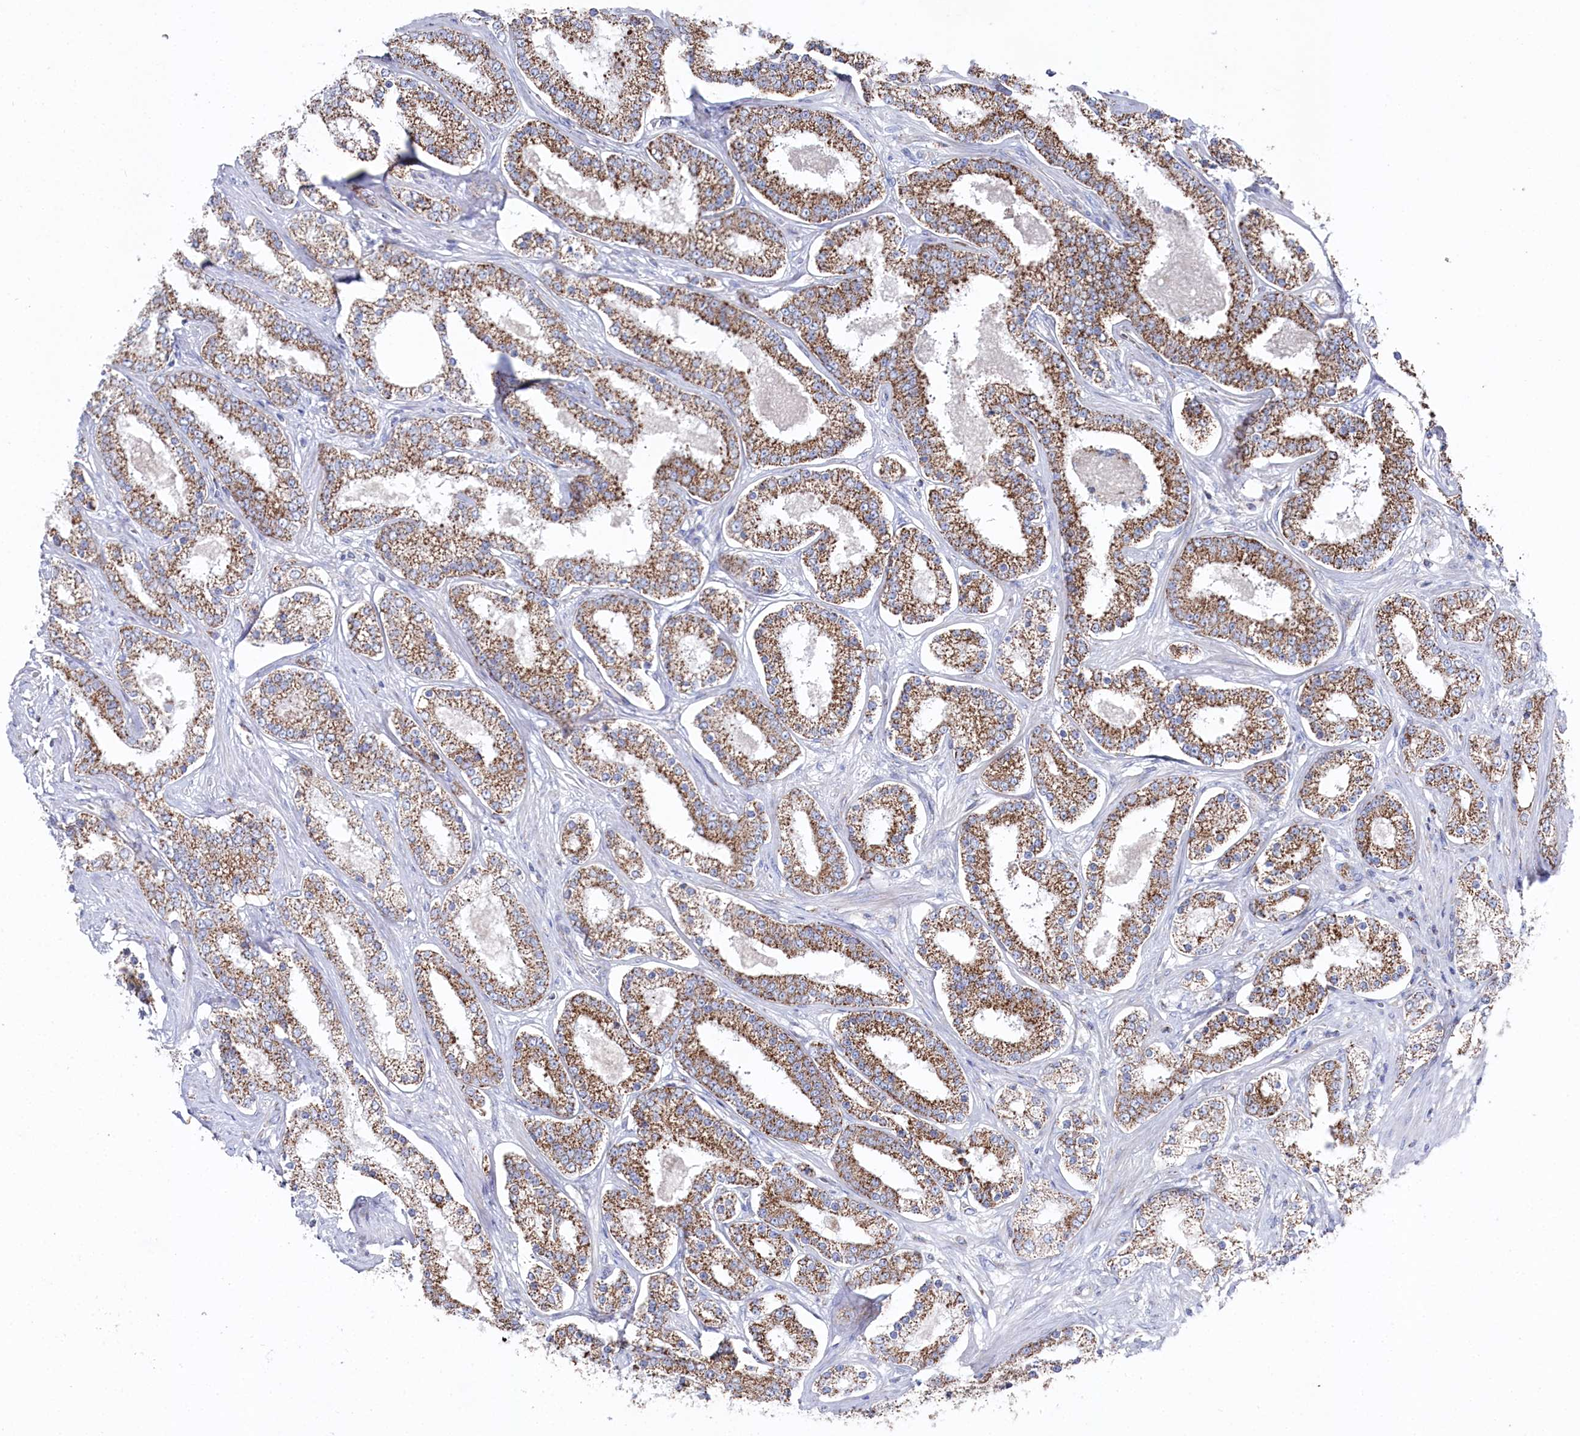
{"staining": {"intensity": "moderate", "quantity": ">75%", "location": "cytoplasmic/membranous"}, "tissue": "prostate cancer", "cell_type": "Tumor cells", "image_type": "cancer", "snomed": [{"axis": "morphology", "description": "Normal tissue, NOS"}, {"axis": "morphology", "description": "Adenocarcinoma, High grade"}, {"axis": "topography", "description": "Prostate"}], "caption": "Approximately >75% of tumor cells in prostate cancer (adenocarcinoma (high-grade)) reveal moderate cytoplasmic/membranous protein staining as visualized by brown immunohistochemical staining.", "gene": "GLS2", "patient": {"sex": "male", "age": 83}}